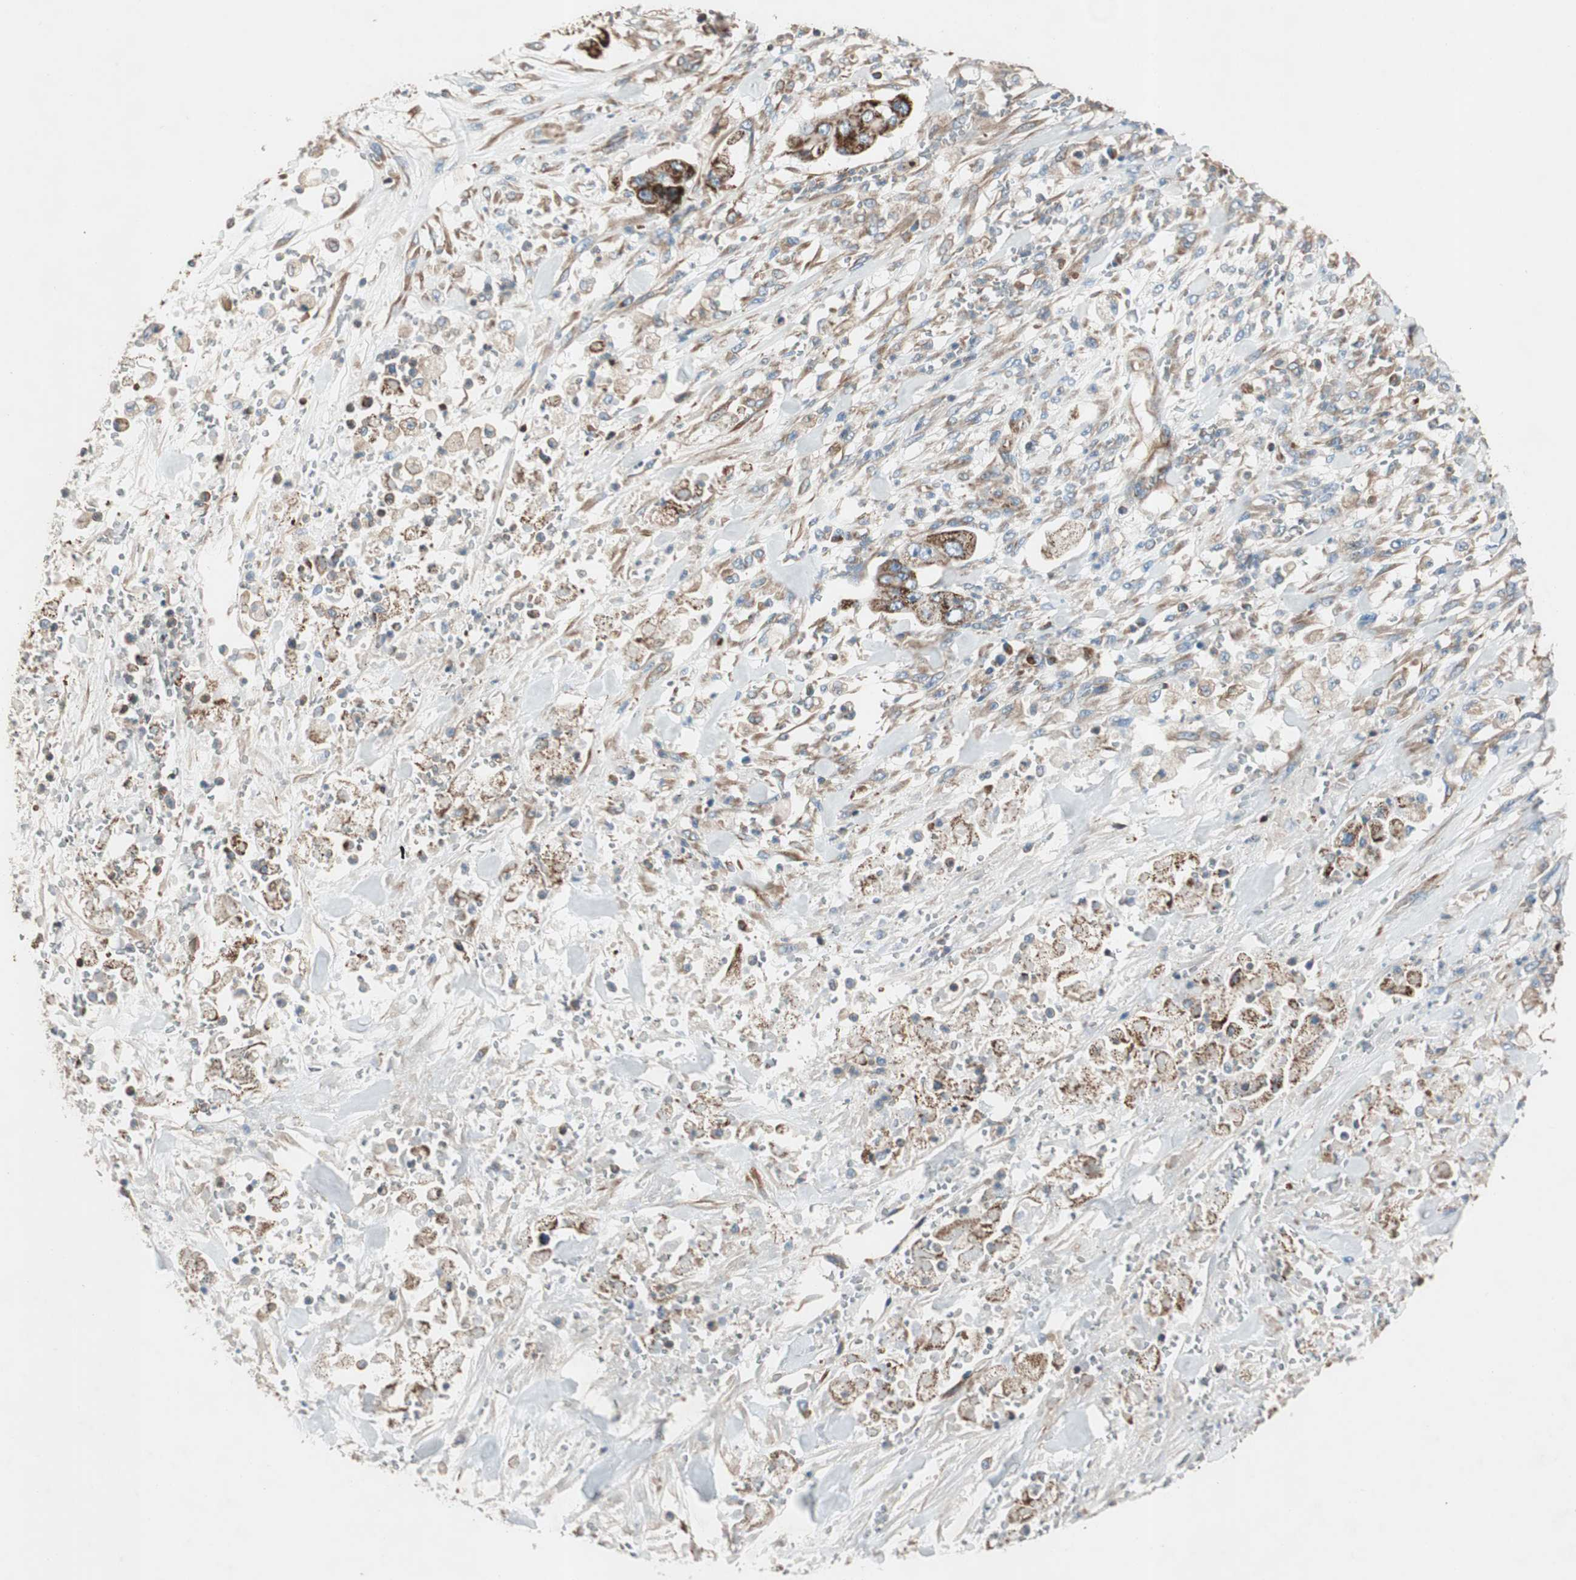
{"staining": {"intensity": "moderate", "quantity": "25%-75%", "location": "cytoplasmic/membranous"}, "tissue": "stomach cancer", "cell_type": "Tumor cells", "image_type": "cancer", "snomed": [{"axis": "morphology", "description": "Adenocarcinoma, NOS"}, {"axis": "topography", "description": "Stomach"}], "caption": "Protein expression analysis of human stomach cancer reveals moderate cytoplasmic/membranous positivity in approximately 25%-75% of tumor cells. (DAB = brown stain, brightfield microscopy at high magnification).", "gene": "SRCIN1", "patient": {"sex": "male", "age": 62}}